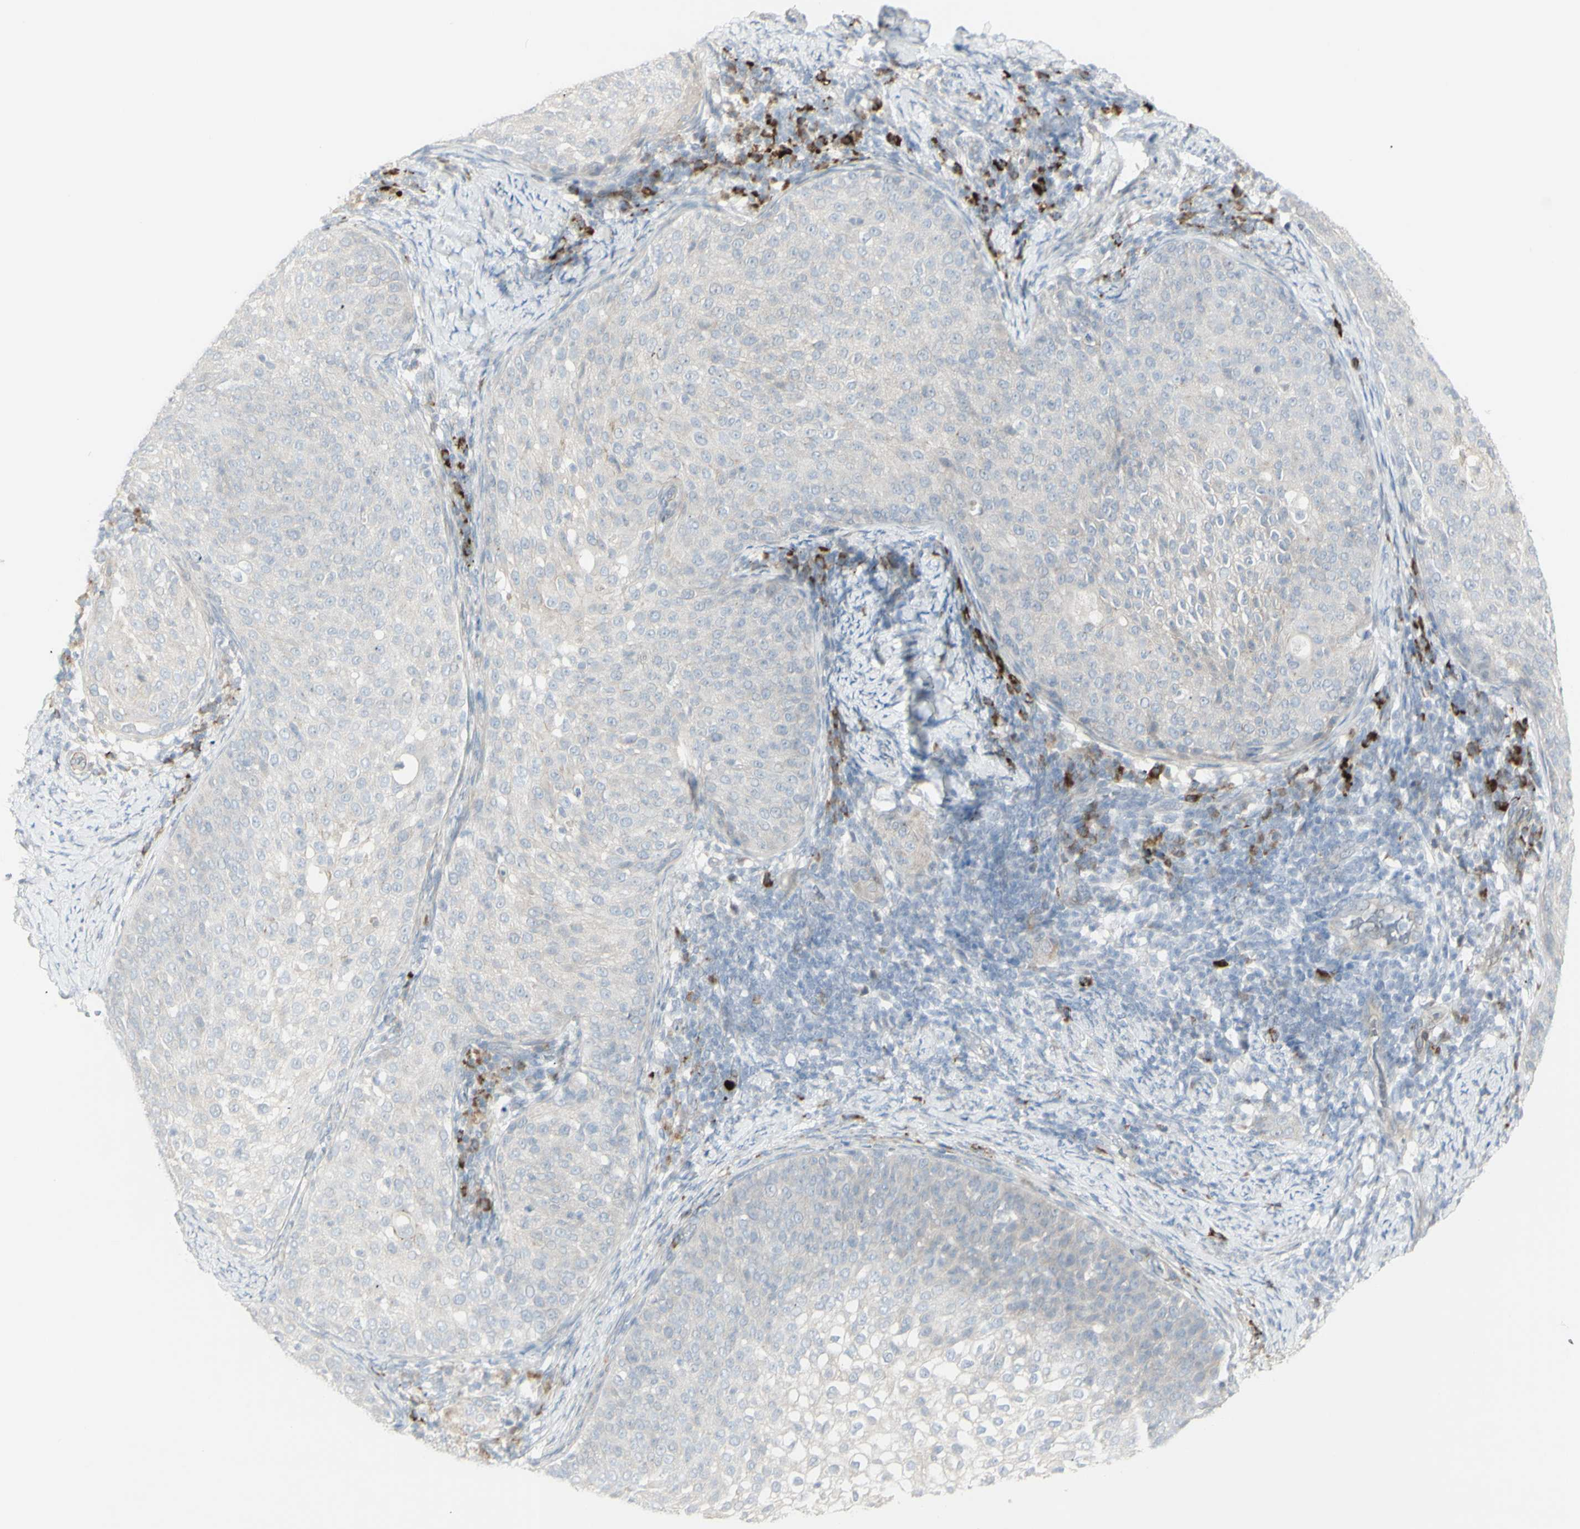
{"staining": {"intensity": "negative", "quantity": "none", "location": "none"}, "tissue": "cervical cancer", "cell_type": "Tumor cells", "image_type": "cancer", "snomed": [{"axis": "morphology", "description": "Squamous cell carcinoma, NOS"}, {"axis": "topography", "description": "Cervix"}], "caption": "Protein analysis of cervical squamous cell carcinoma demonstrates no significant staining in tumor cells. (Brightfield microscopy of DAB immunohistochemistry at high magnification).", "gene": "NDST4", "patient": {"sex": "female", "age": 51}}